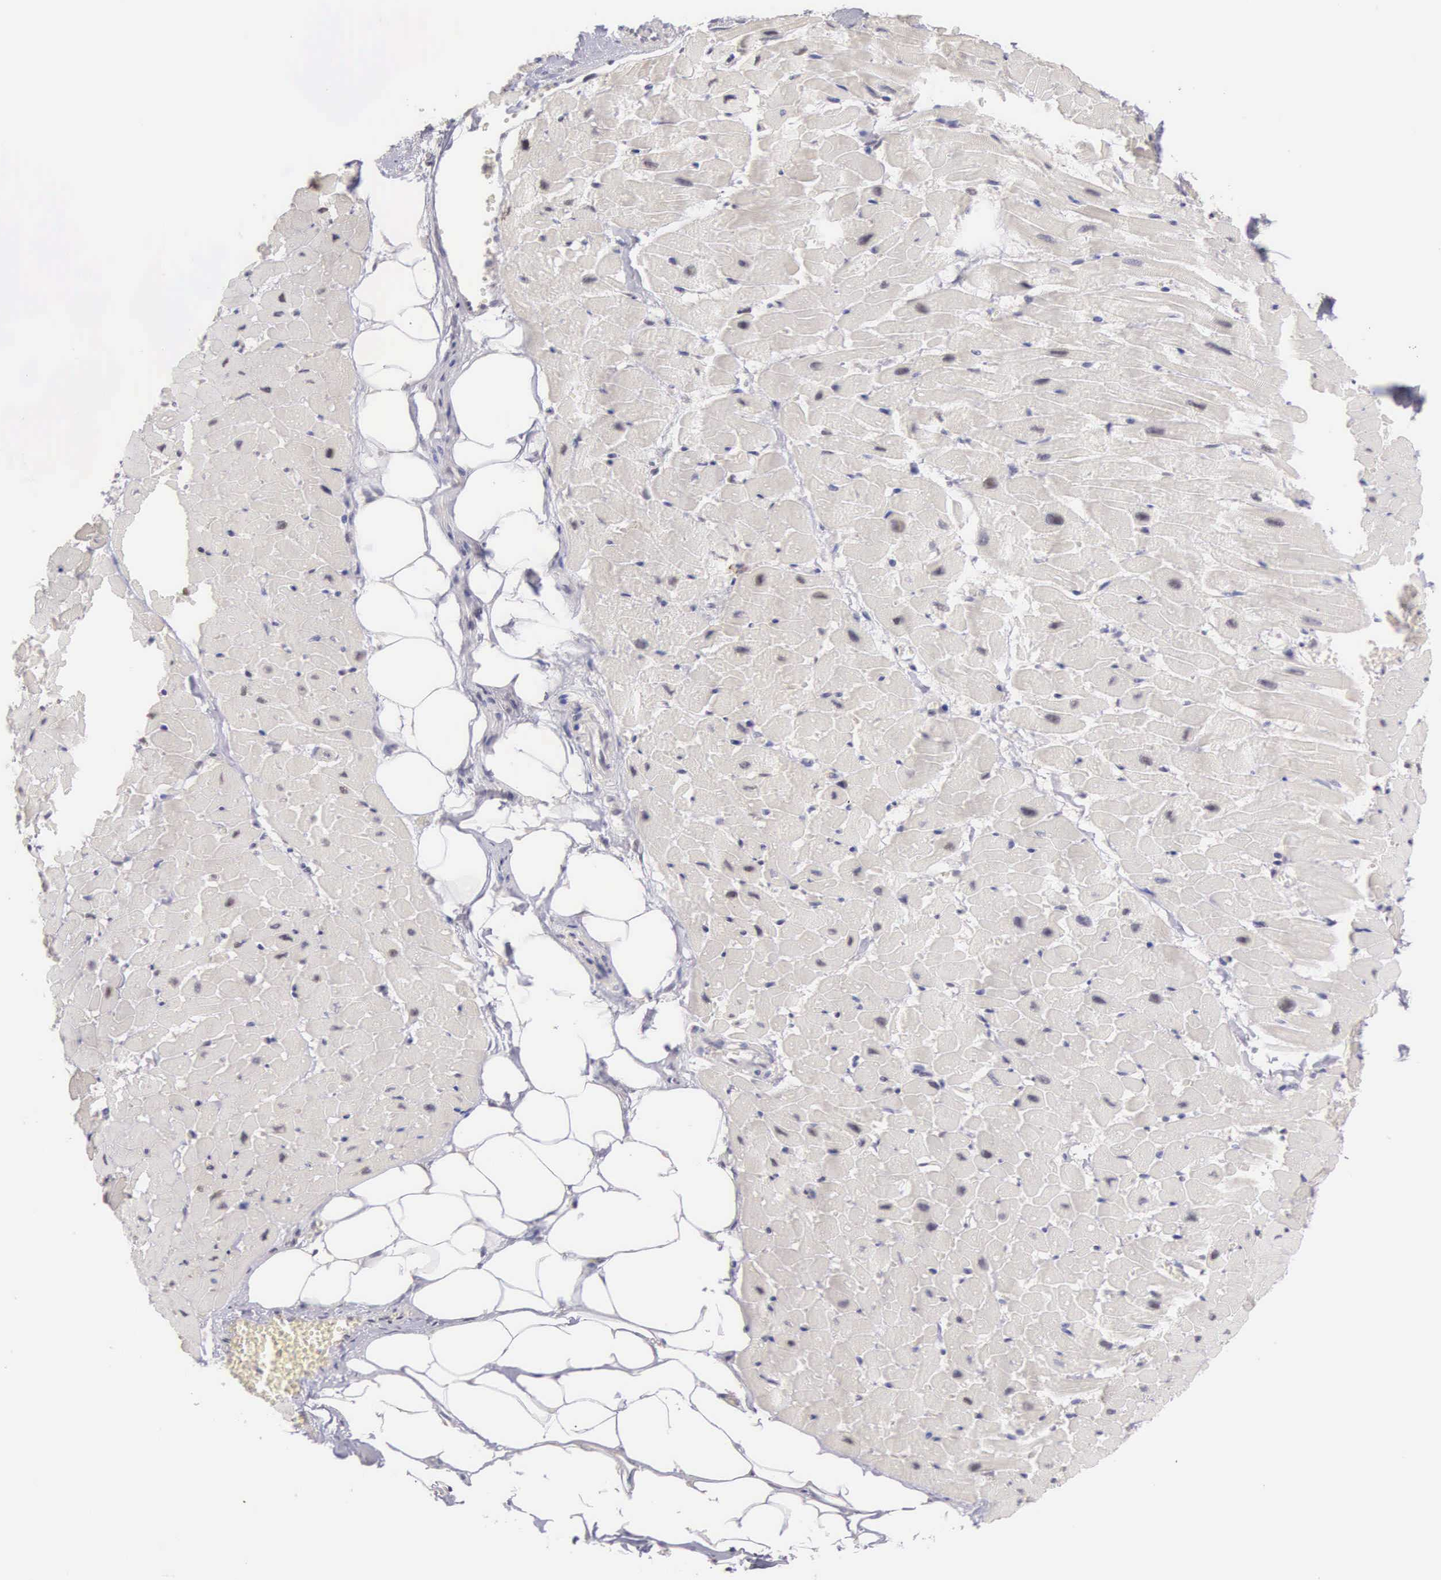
{"staining": {"intensity": "weak", "quantity": "<25%", "location": "nuclear"}, "tissue": "heart muscle", "cell_type": "Cardiomyocytes", "image_type": "normal", "snomed": [{"axis": "morphology", "description": "Normal tissue, NOS"}, {"axis": "topography", "description": "Heart"}], "caption": "Immunohistochemical staining of benign heart muscle demonstrates no significant positivity in cardiomyocytes.", "gene": "HMGXB4", "patient": {"sex": "female", "age": 19}}